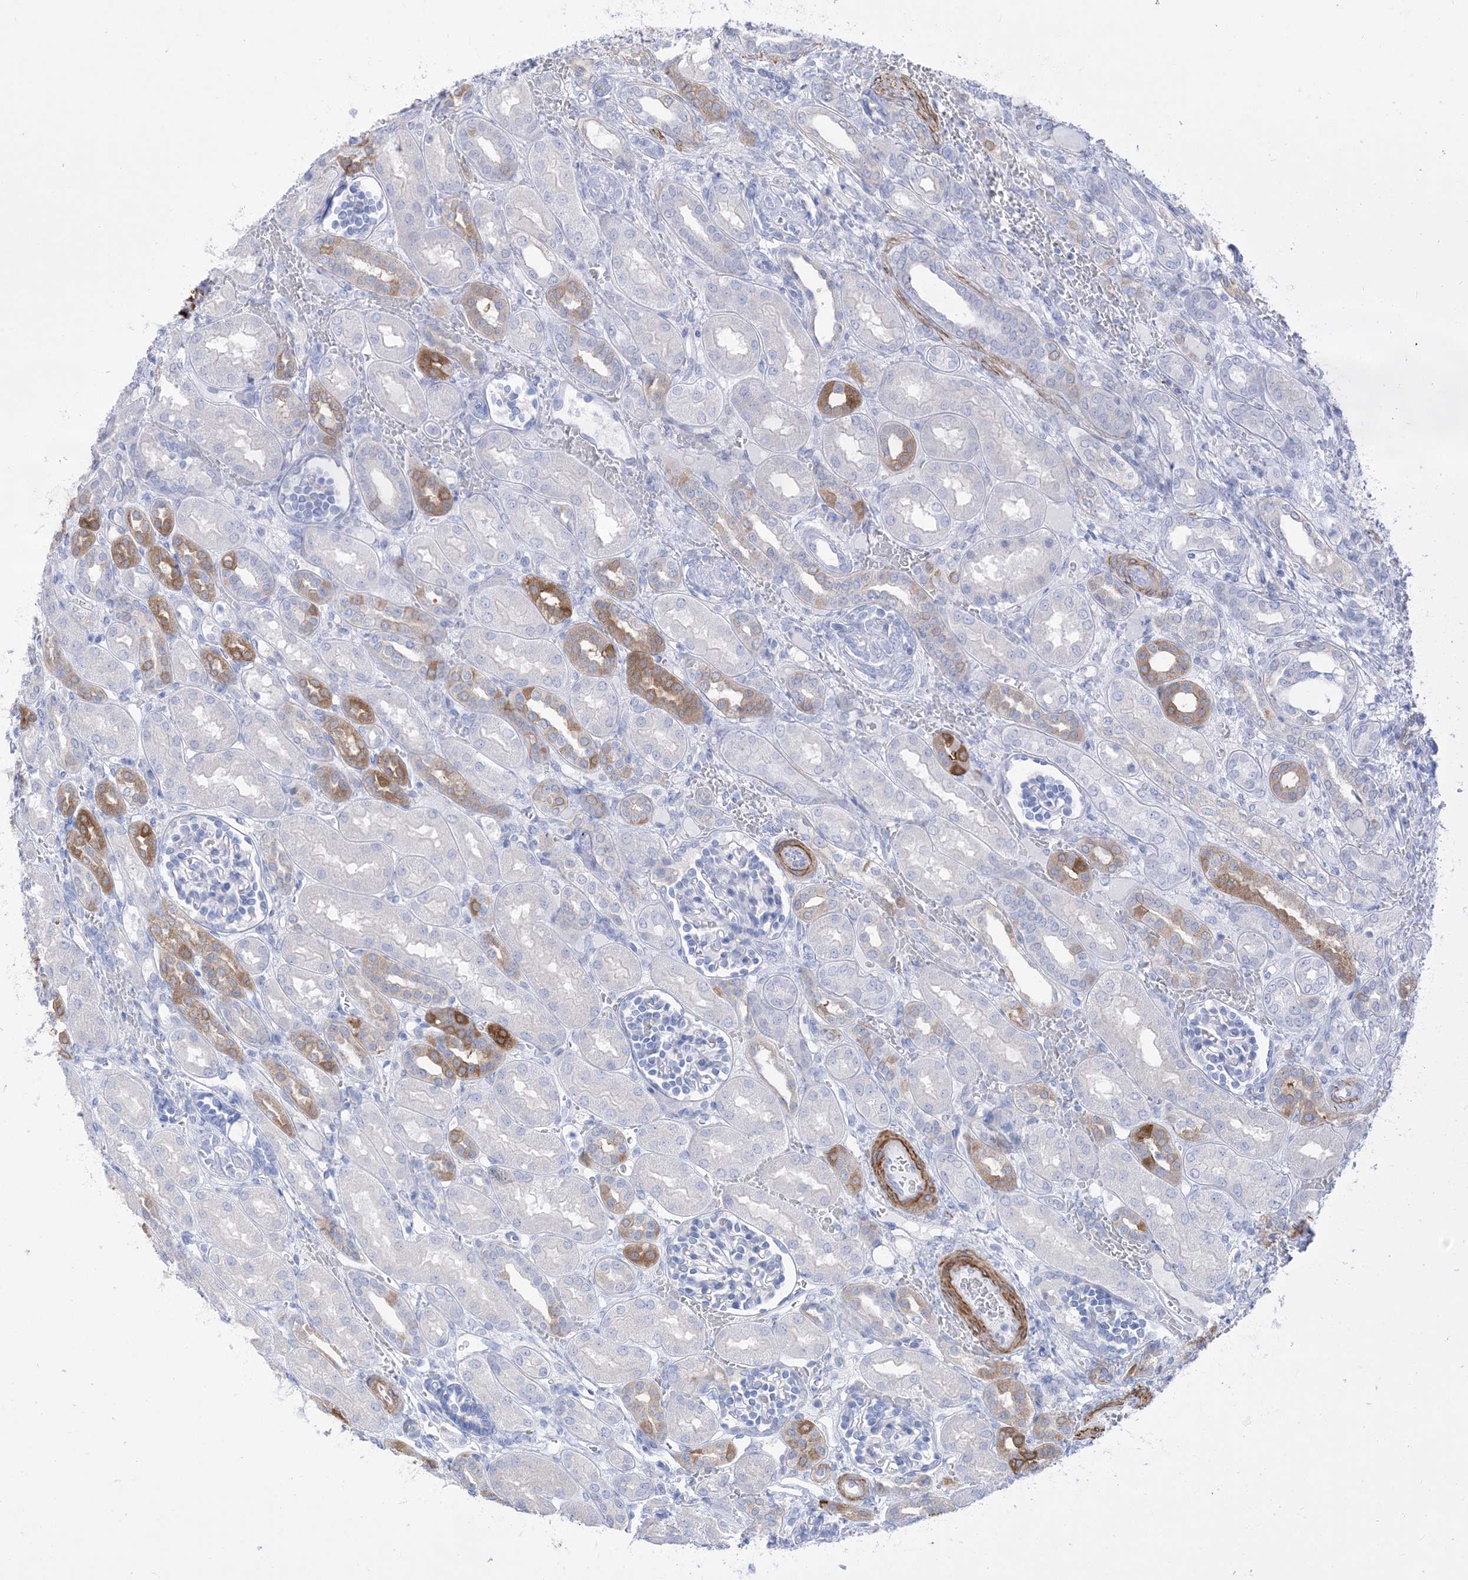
{"staining": {"intensity": "negative", "quantity": "none", "location": "none"}, "tissue": "kidney", "cell_type": "Cells in glomeruli", "image_type": "normal", "snomed": [{"axis": "morphology", "description": "Normal tissue, NOS"}, {"axis": "morphology", "description": "Neoplasm, malignant, NOS"}, {"axis": "topography", "description": "Kidney"}], "caption": "Cells in glomeruli show no significant protein expression in benign kidney. (DAB IHC with hematoxylin counter stain).", "gene": "MARS2", "patient": {"sex": "female", "age": 1}}